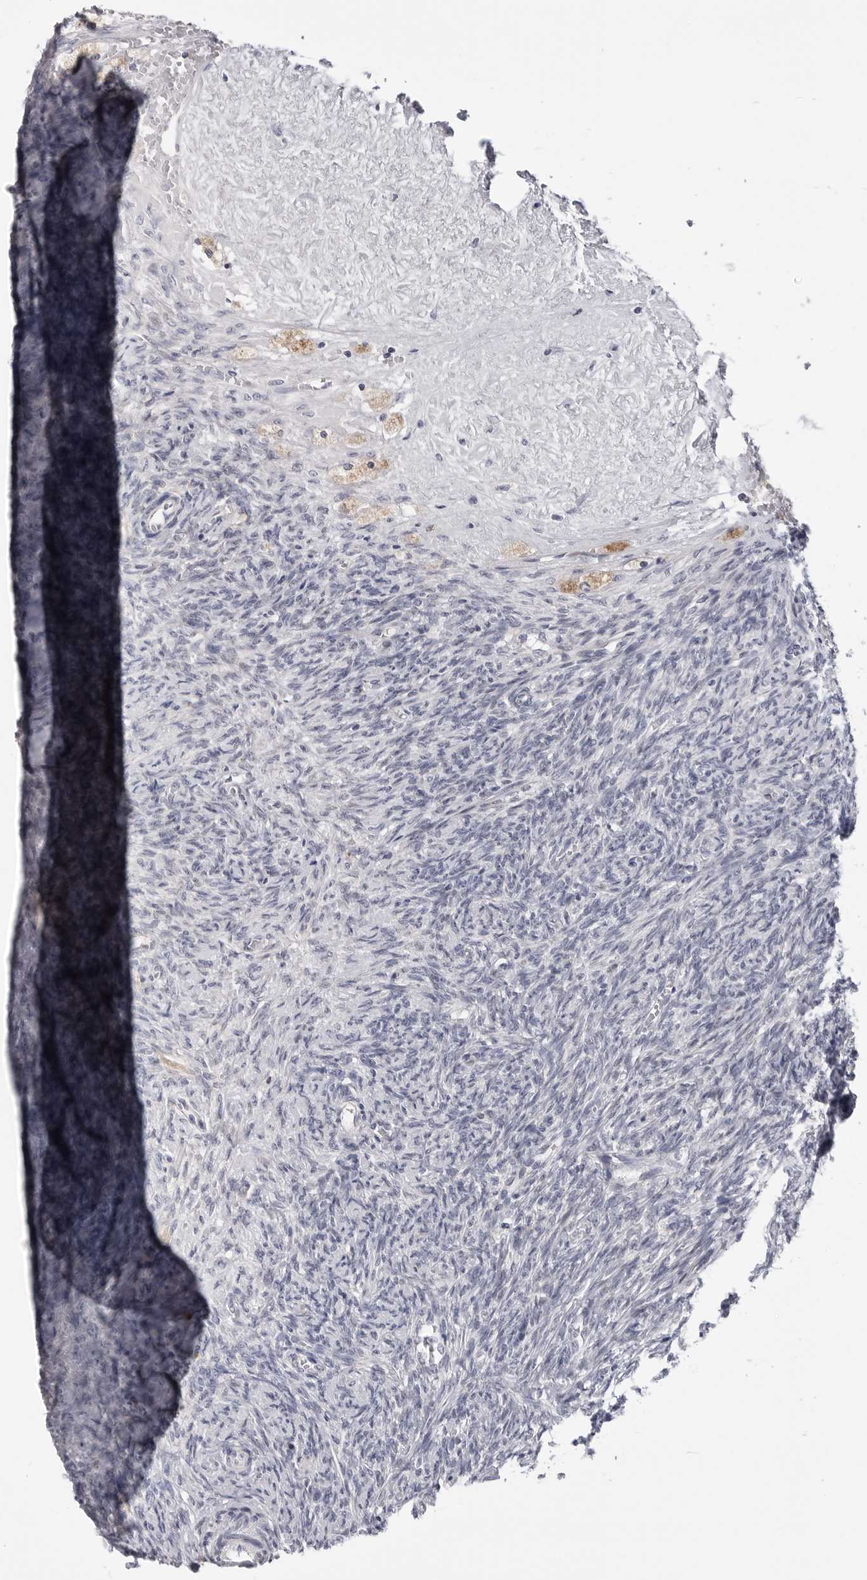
{"staining": {"intensity": "negative", "quantity": "none", "location": "none"}, "tissue": "ovary", "cell_type": "Ovarian stroma cells", "image_type": "normal", "snomed": [{"axis": "morphology", "description": "Normal tissue, NOS"}, {"axis": "topography", "description": "Ovary"}], "caption": "High power microscopy micrograph of an immunohistochemistry image of benign ovary, revealing no significant staining in ovarian stroma cells.", "gene": "CDK20", "patient": {"sex": "female", "age": 41}}